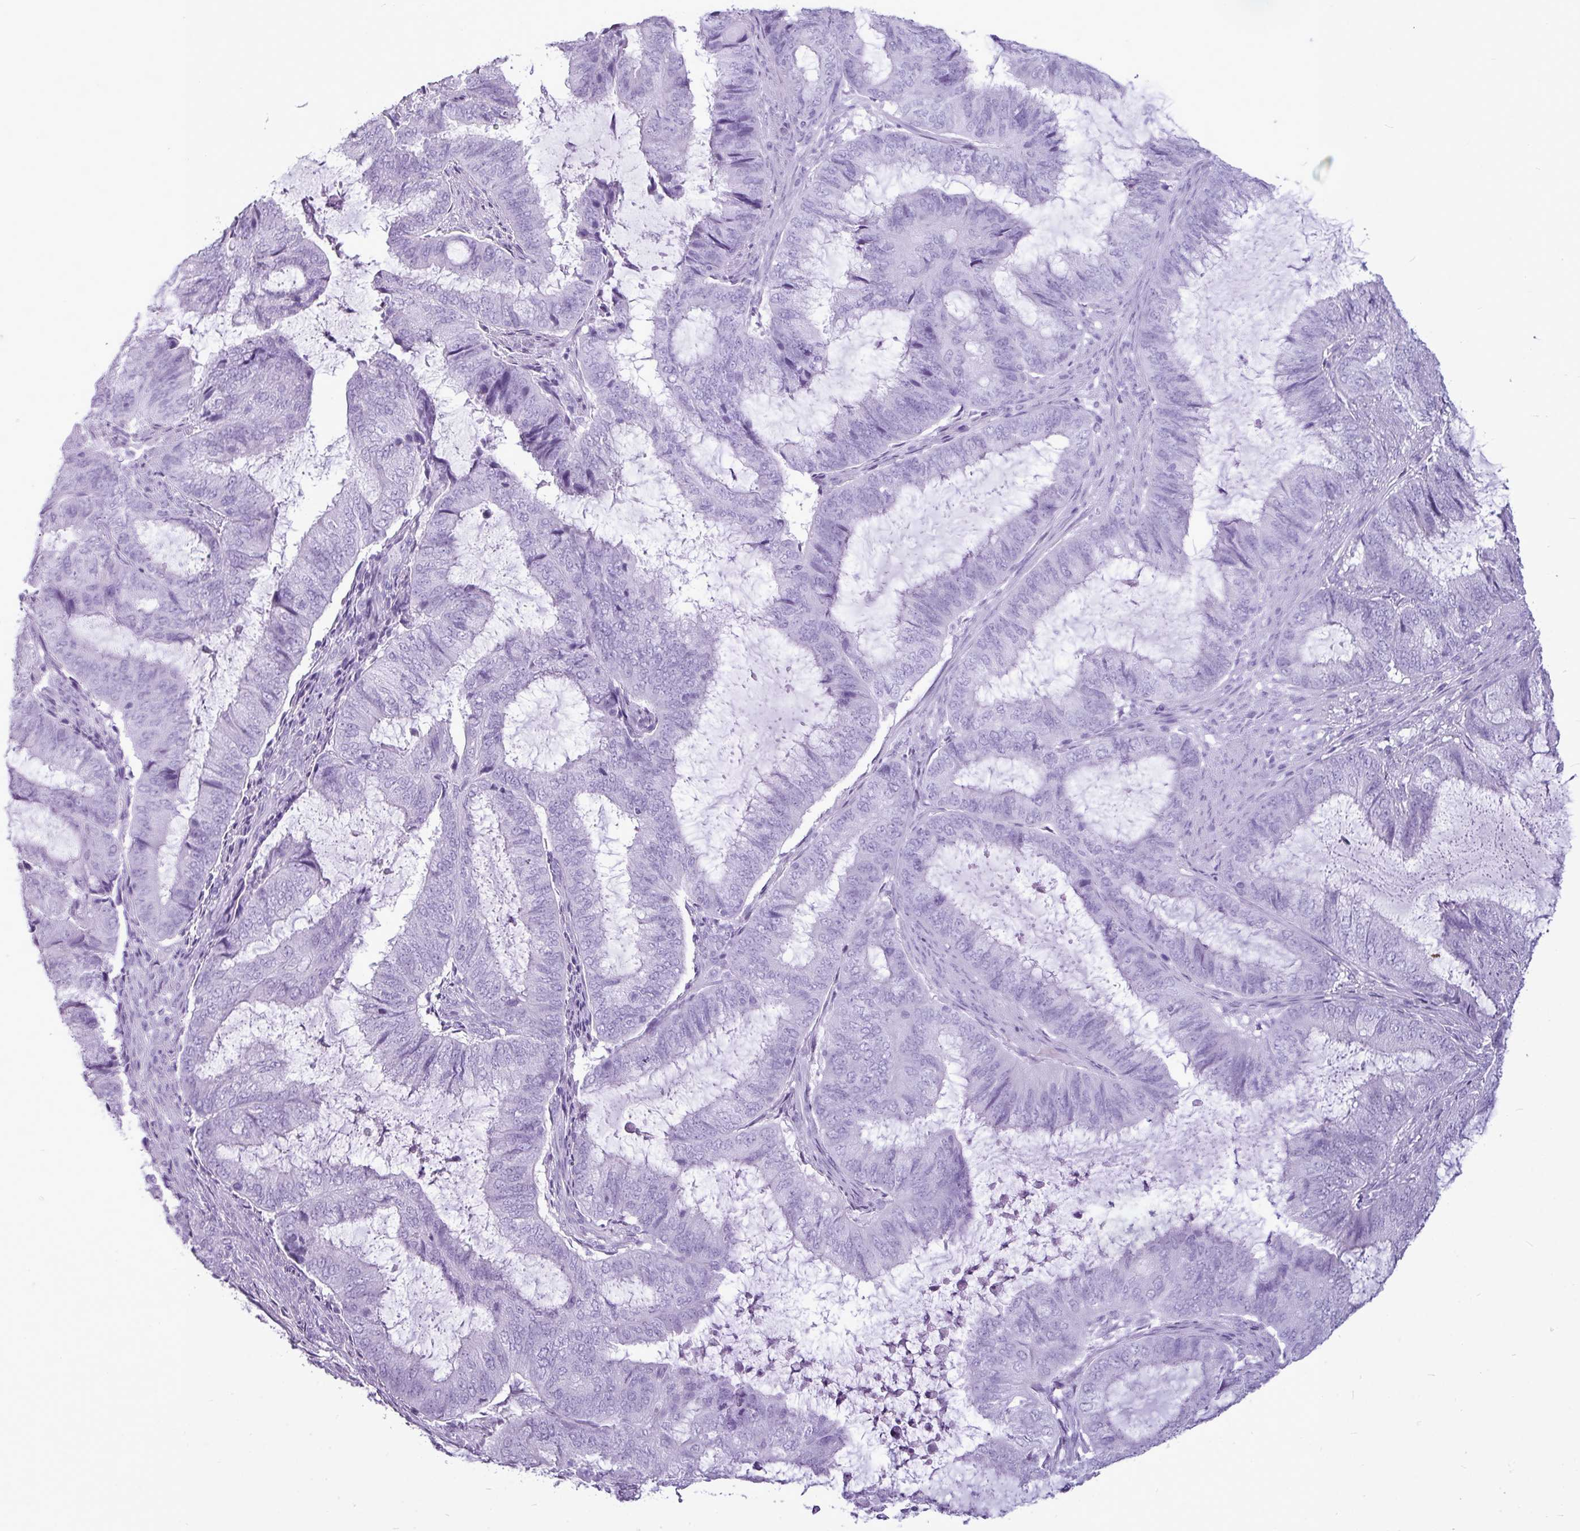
{"staining": {"intensity": "negative", "quantity": "none", "location": "none"}, "tissue": "endometrial cancer", "cell_type": "Tumor cells", "image_type": "cancer", "snomed": [{"axis": "morphology", "description": "Adenocarcinoma, NOS"}, {"axis": "topography", "description": "Endometrium"}], "caption": "Human endometrial adenocarcinoma stained for a protein using IHC displays no expression in tumor cells.", "gene": "AMY1B", "patient": {"sex": "female", "age": 51}}